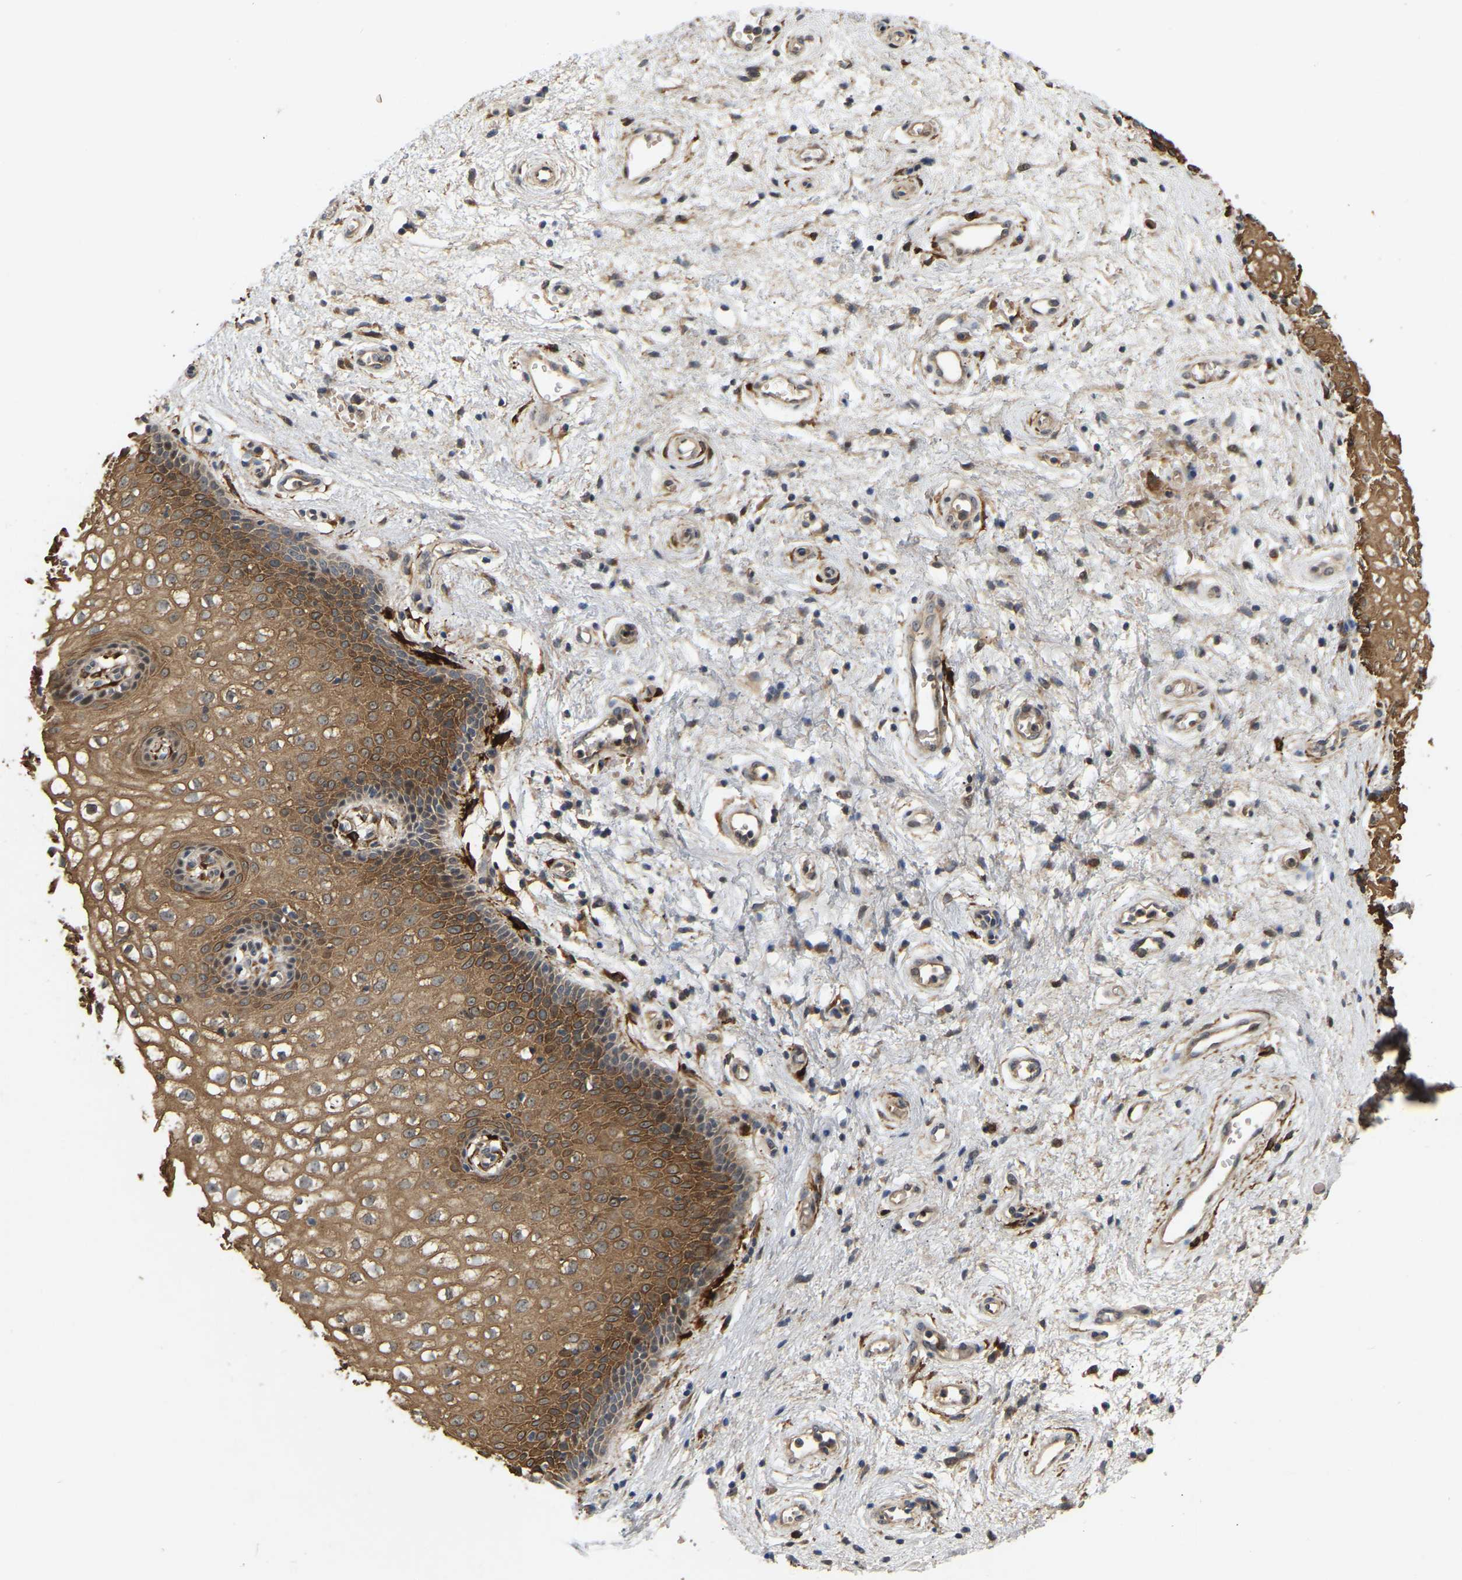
{"staining": {"intensity": "moderate", "quantity": ">75%", "location": "cytoplasmic/membranous"}, "tissue": "vagina", "cell_type": "Squamous epithelial cells", "image_type": "normal", "snomed": [{"axis": "morphology", "description": "Normal tissue, NOS"}, {"axis": "topography", "description": "Vagina"}], "caption": "Protein staining of benign vagina exhibits moderate cytoplasmic/membranous staining in approximately >75% of squamous epithelial cells.", "gene": "LIMK2", "patient": {"sex": "female", "age": 34}}